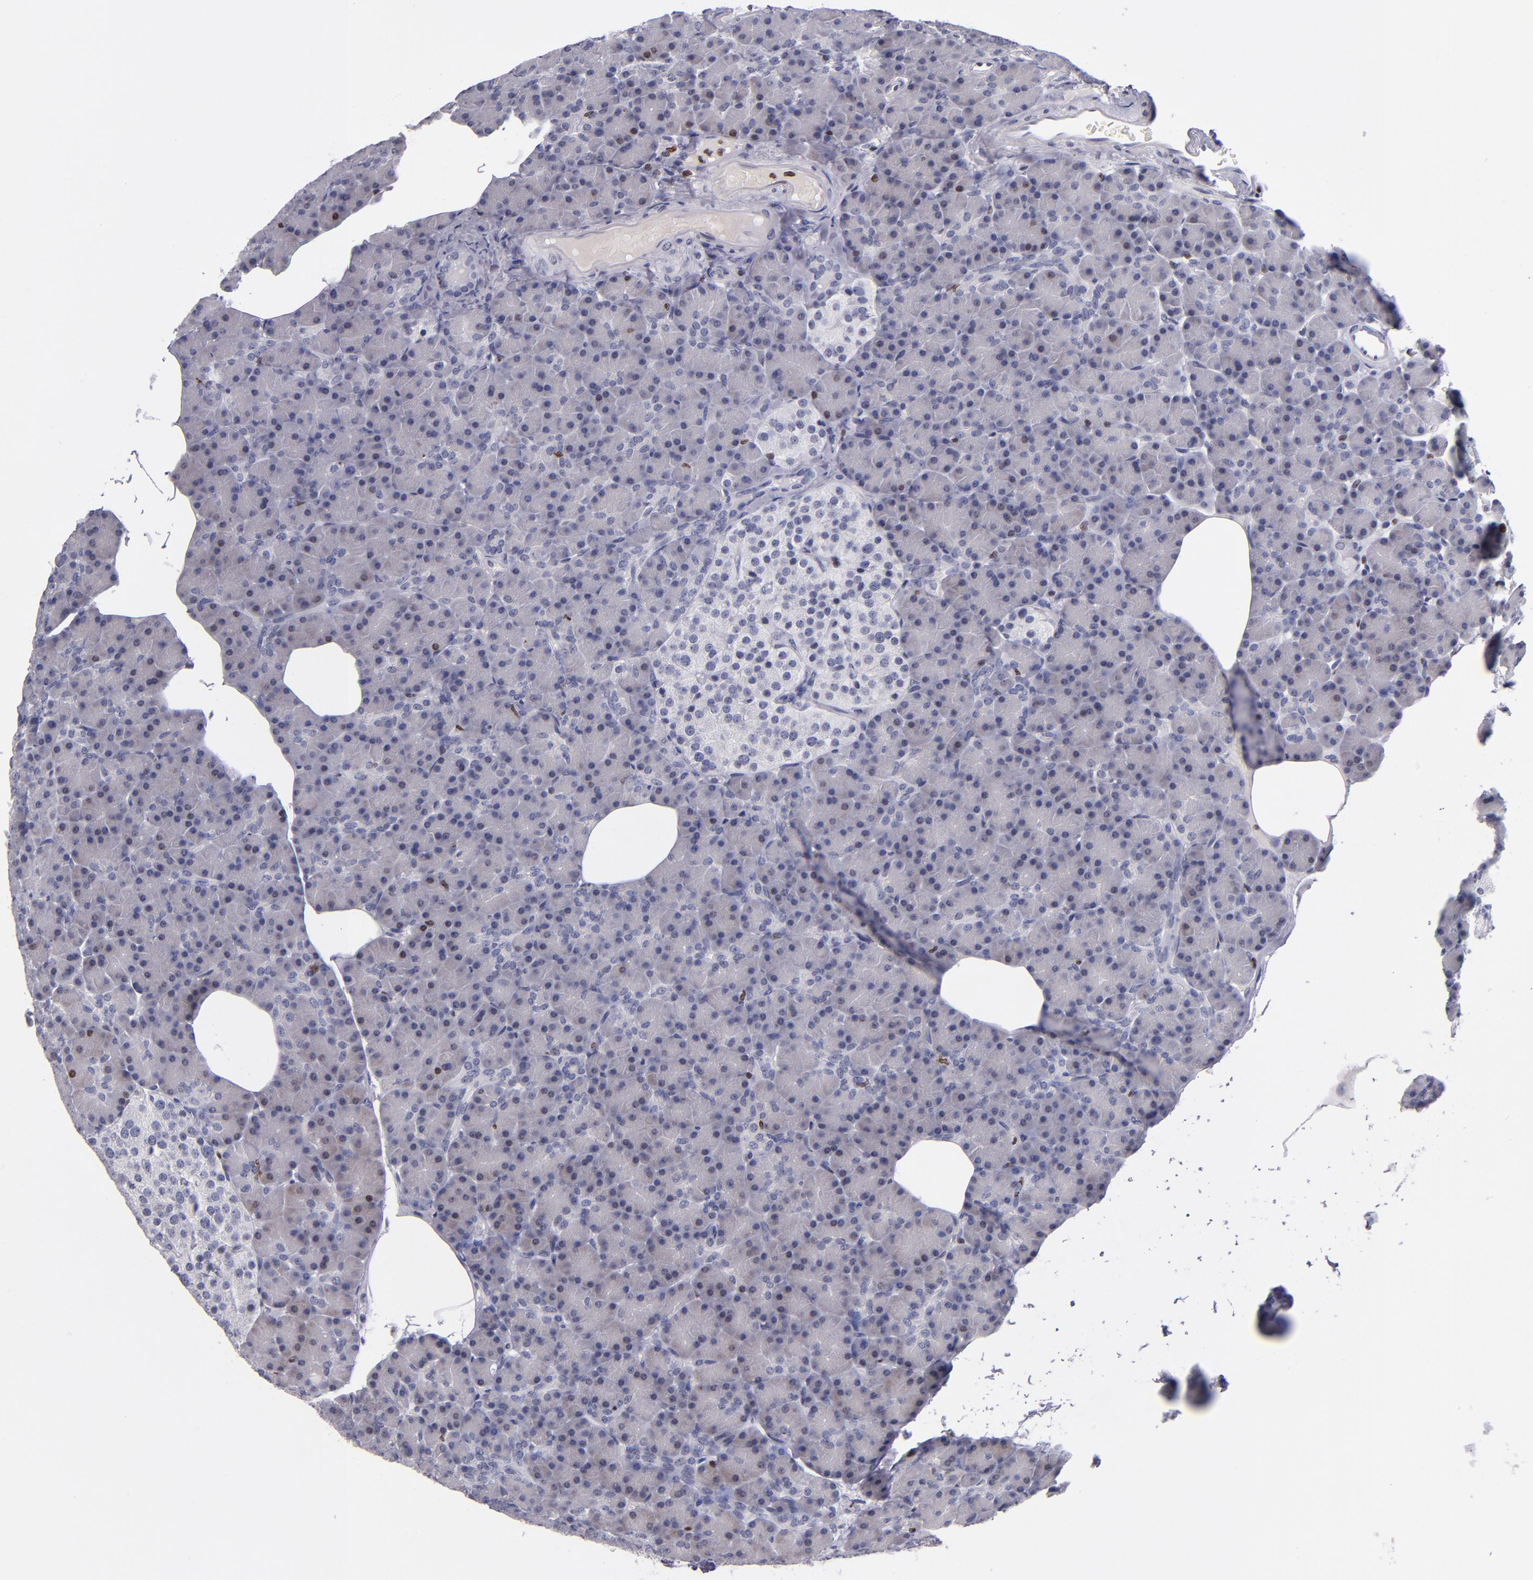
{"staining": {"intensity": "weak", "quantity": "<25%", "location": "nuclear"}, "tissue": "pancreas", "cell_type": "Exocrine glandular cells", "image_type": "normal", "snomed": [{"axis": "morphology", "description": "Normal tissue, NOS"}, {"axis": "topography", "description": "Pancreas"}], "caption": "IHC photomicrograph of unremarkable pancreas: human pancreas stained with DAB (3,3'-diaminobenzidine) displays no significant protein positivity in exocrine glandular cells.", "gene": "CDKL5", "patient": {"sex": "female", "age": 43}}